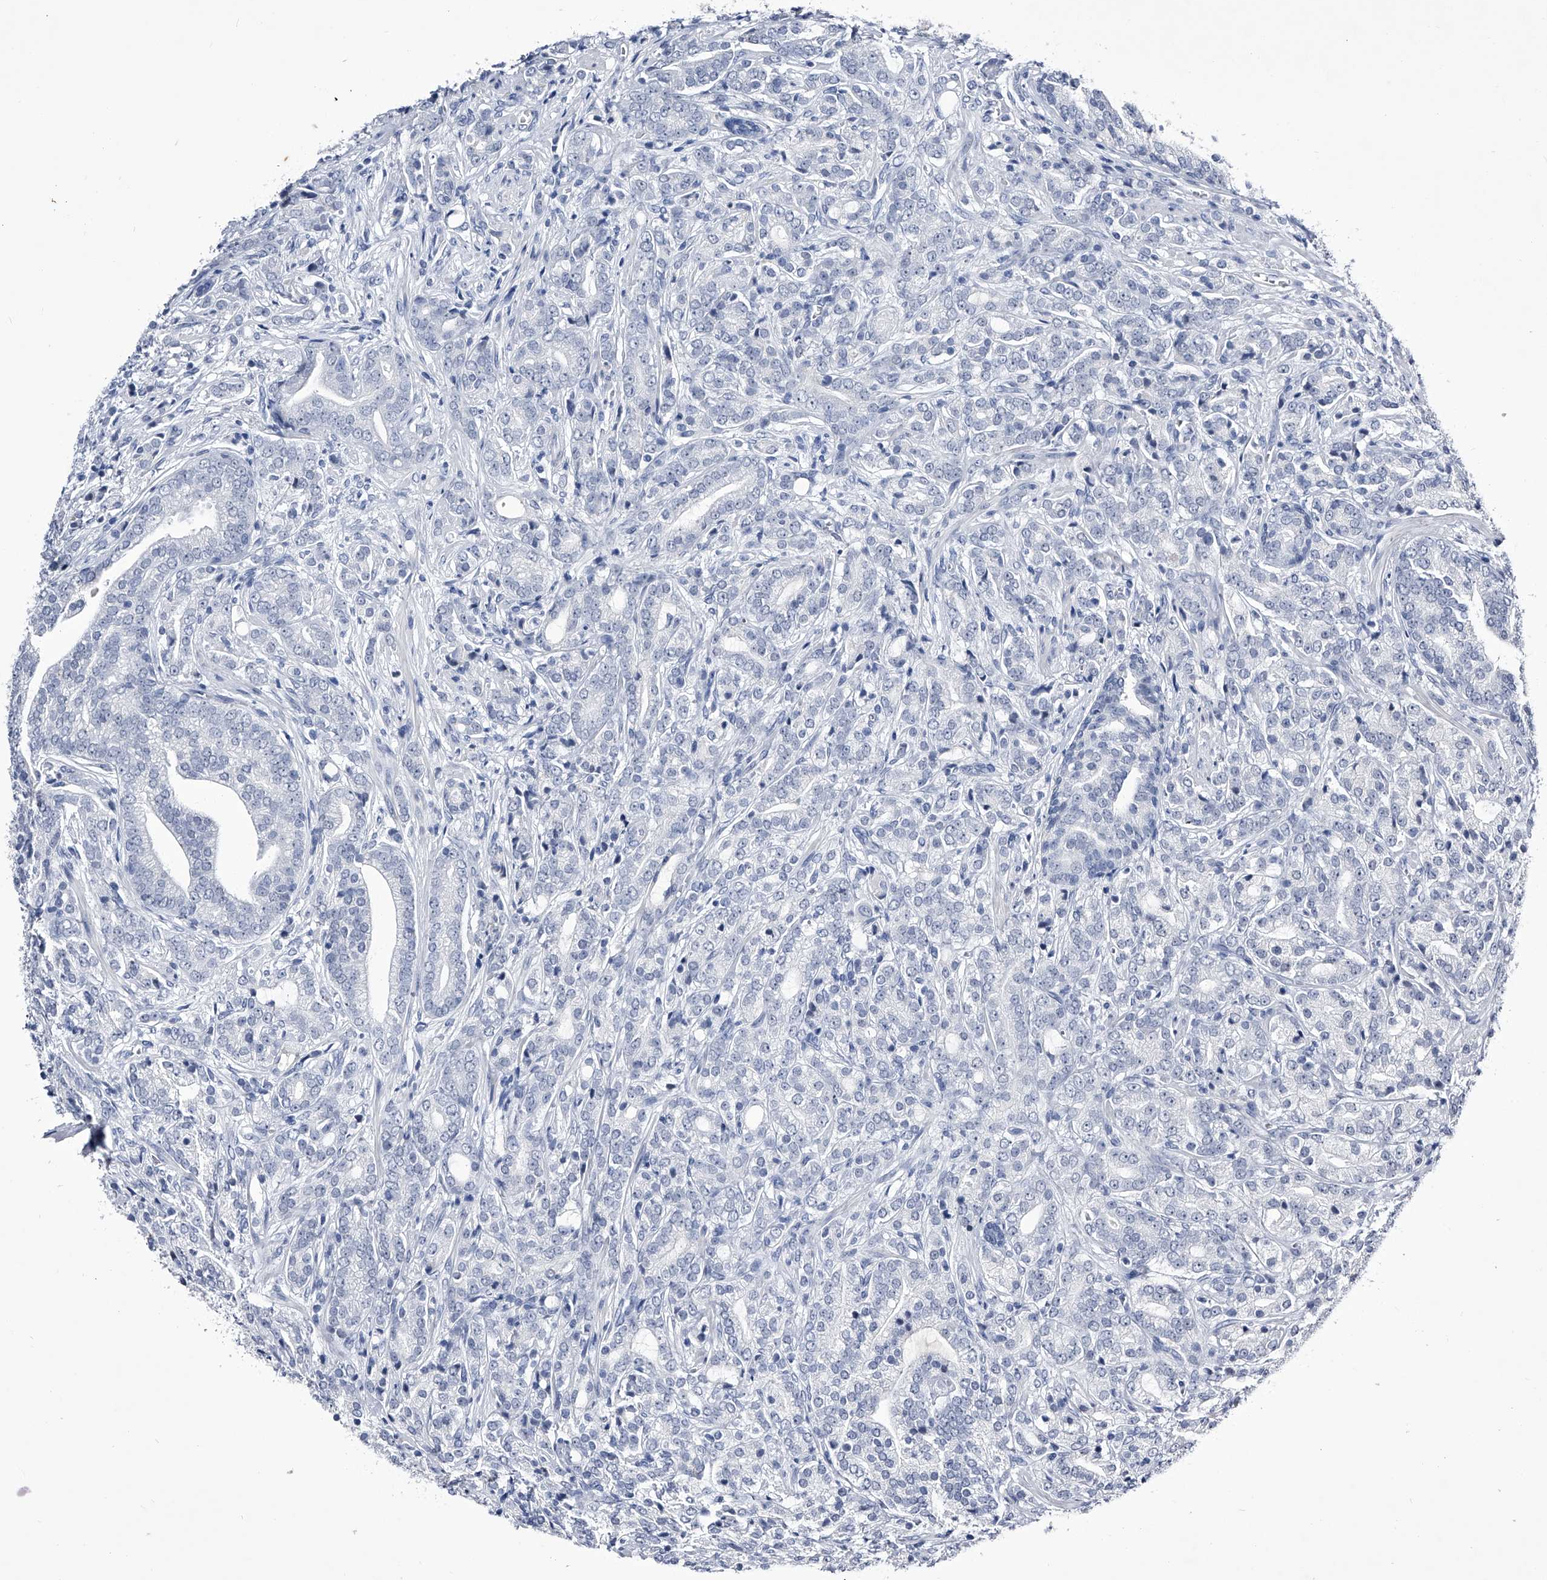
{"staining": {"intensity": "negative", "quantity": "none", "location": "none"}, "tissue": "prostate cancer", "cell_type": "Tumor cells", "image_type": "cancer", "snomed": [{"axis": "morphology", "description": "Adenocarcinoma, High grade"}, {"axis": "topography", "description": "Prostate"}], "caption": "Photomicrograph shows no significant protein expression in tumor cells of adenocarcinoma (high-grade) (prostate).", "gene": "CRISP2", "patient": {"sex": "male", "age": 57}}